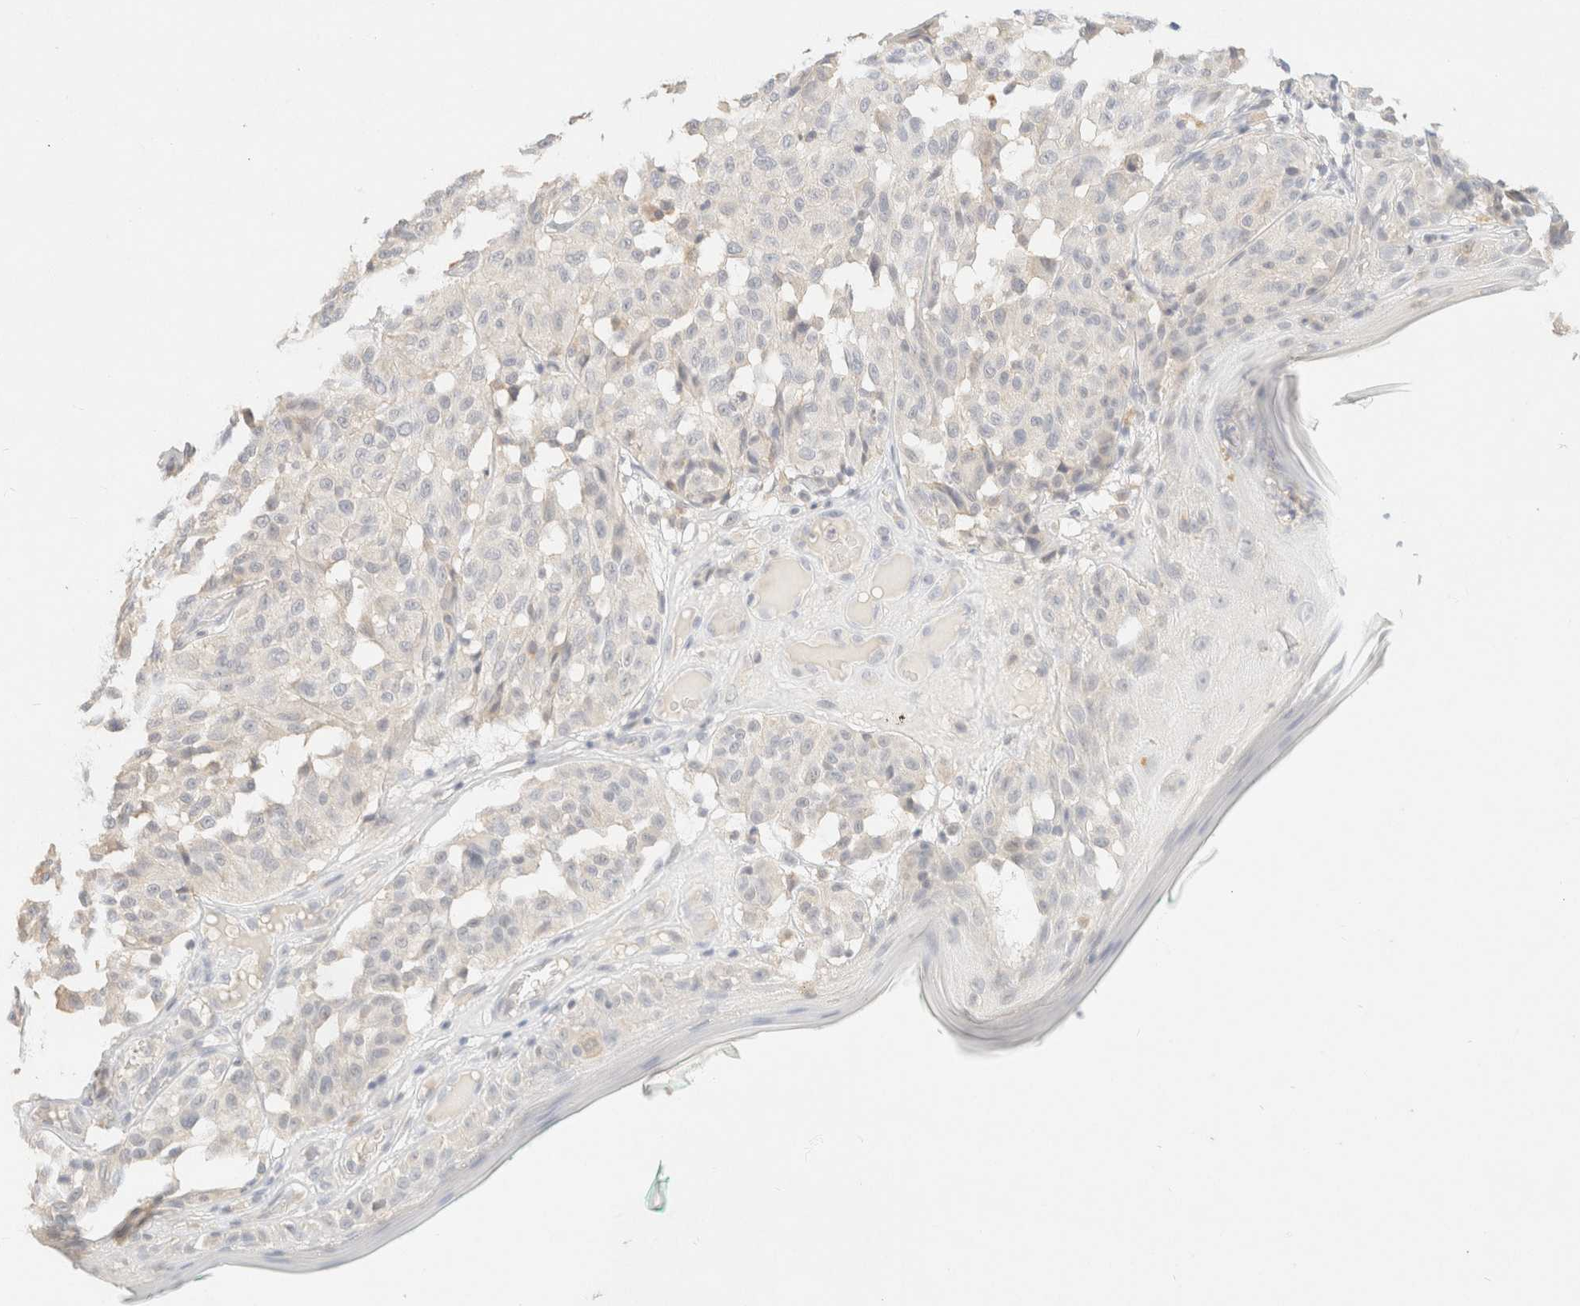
{"staining": {"intensity": "negative", "quantity": "none", "location": "none"}, "tissue": "melanoma", "cell_type": "Tumor cells", "image_type": "cancer", "snomed": [{"axis": "morphology", "description": "Malignant melanoma, NOS"}, {"axis": "topography", "description": "Skin"}], "caption": "A photomicrograph of malignant melanoma stained for a protein exhibits no brown staining in tumor cells.", "gene": "TIMD4", "patient": {"sex": "female", "age": 46}}